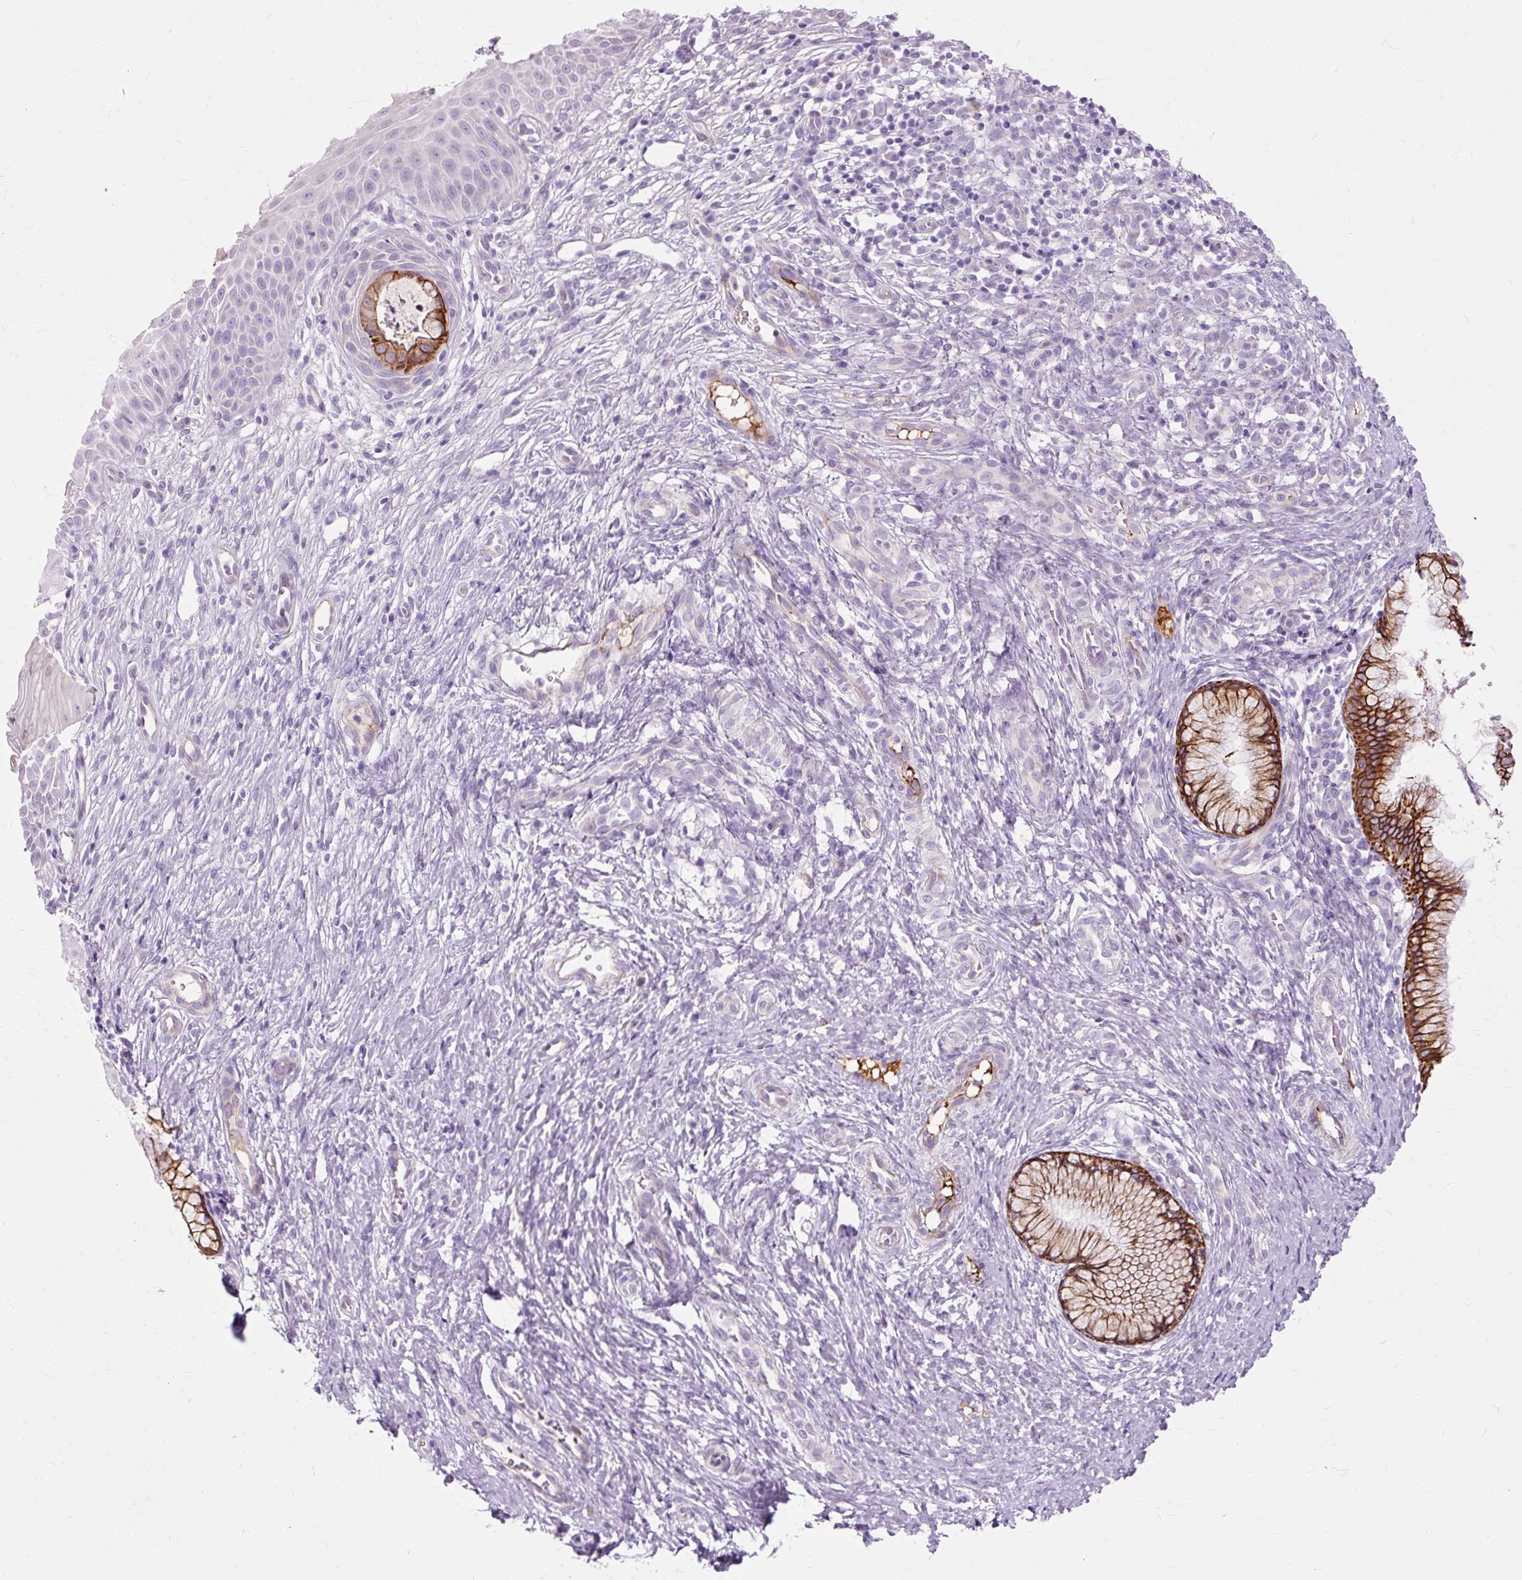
{"staining": {"intensity": "strong", "quantity": ">75%", "location": "cytoplasmic/membranous"}, "tissue": "cervix", "cell_type": "Glandular cells", "image_type": "normal", "snomed": [{"axis": "morphology", "description": "Normal tissue, NOS"}, {"axis": "topography", "description": "Cervix"}], "caption": "DAB immunohistochemical staining of benign cervix reveals strong cytoplasmic/membranous protein expression in approximately >75% of glandular cells. (DAB IHC with brightfield microscopy, high magnification).", "gene": "DCTN4", "patient": {"sex": "female", "age": 36}}